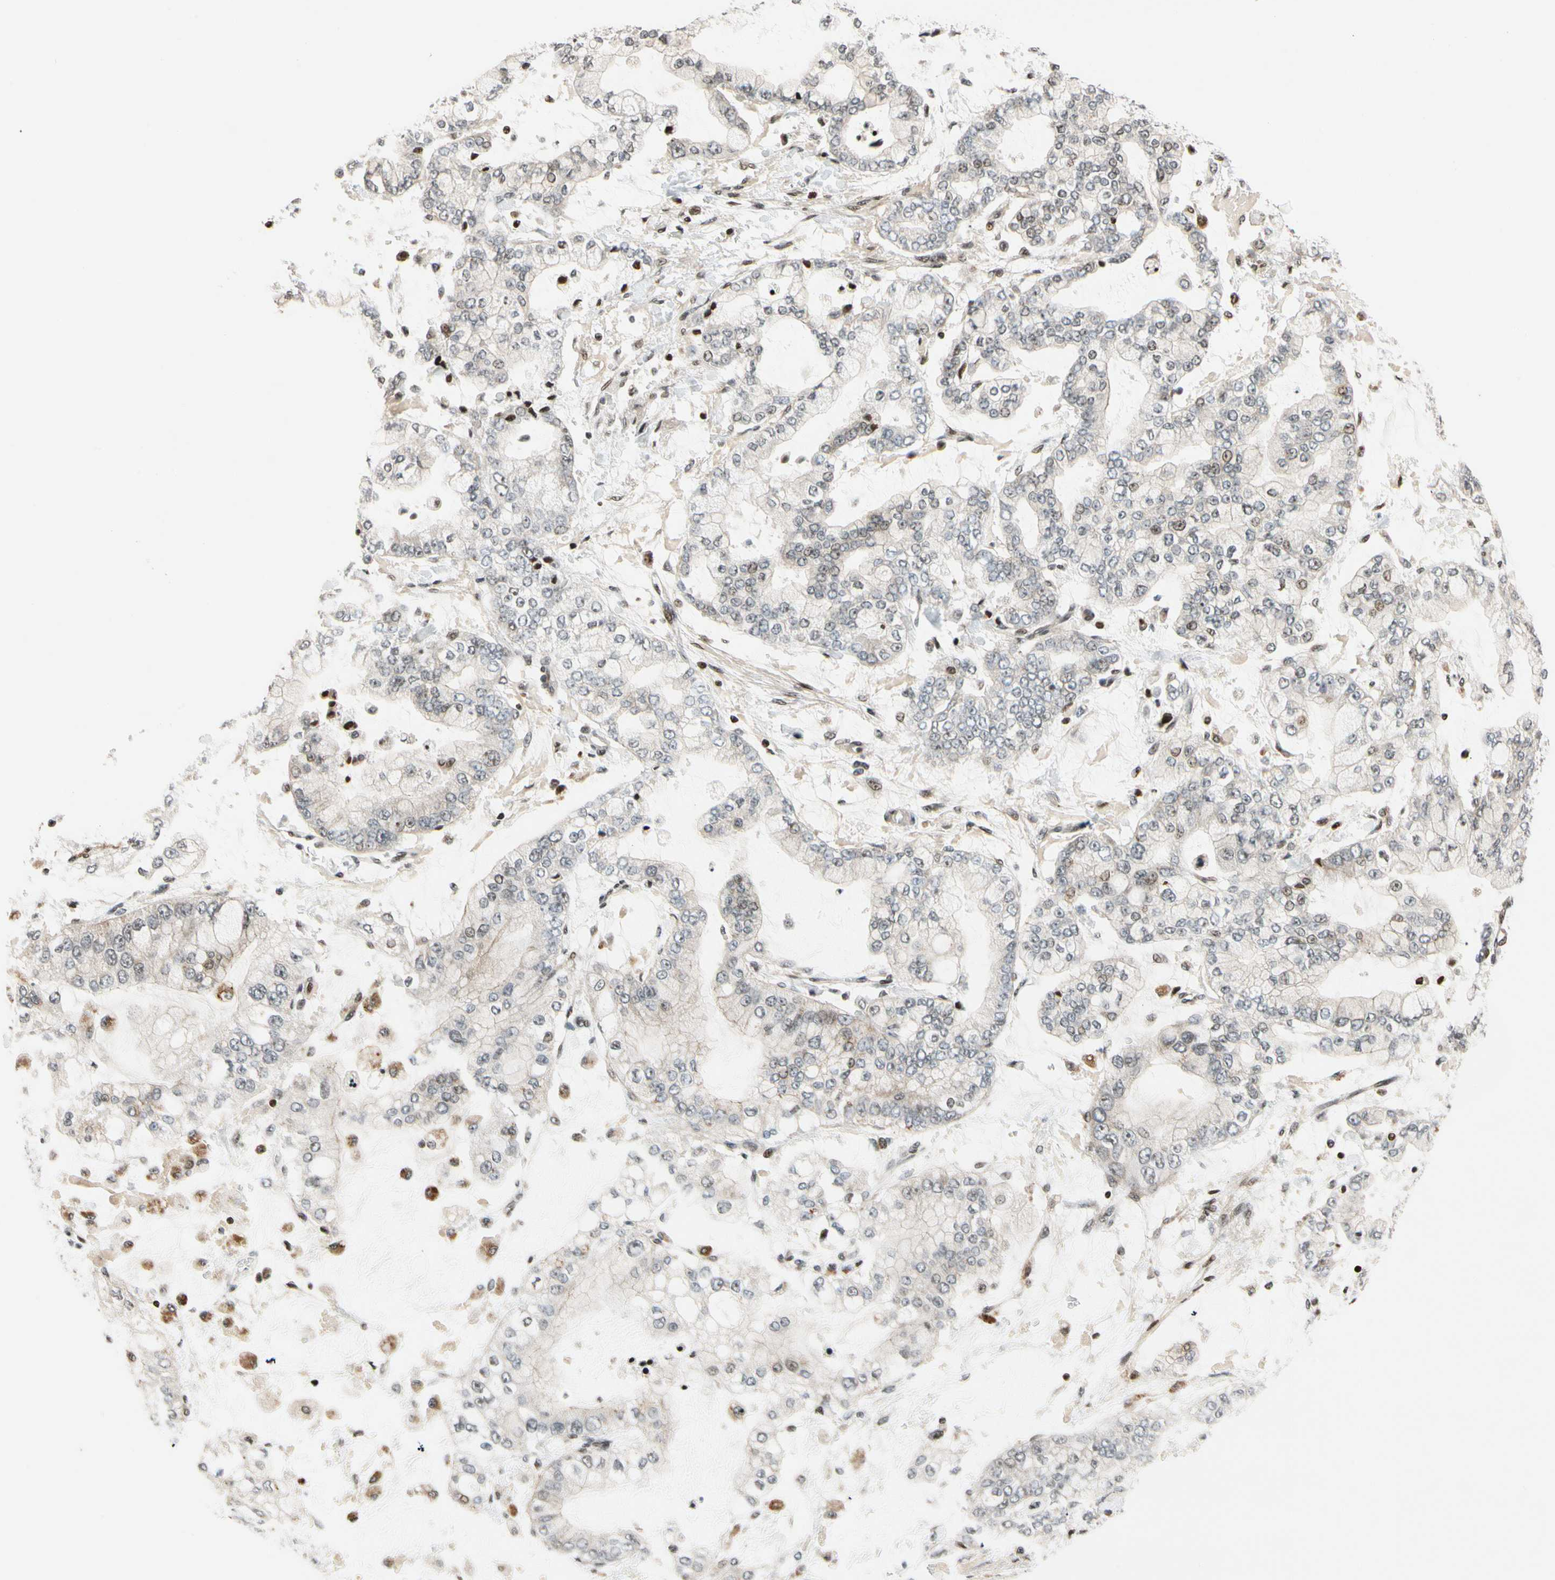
{"staining": {"intensity": "moderate", "quantity": "25%-75%", "location": "nuclear"}, "tissue": "stomach cancer", "cell_type": "Tumor cells", "image_type": "cancer", "snomed": [{"axis": "morphology", "description": "Normal tissue, NOS"}, {"axis": "morphology", "description": "Adenocarcinoma, NOS"}, {"axis": "topography", "description": "Stomach, upper"}, {"axis": "topography", "description": "Stomach"}], "caption": "This micrograph exhibits immunohistochemistry (IHC) staining of stomach cancer, with medium moderate nuclear positivity in about 25%-75% of tumor cells.", "gene": "CDK7", "patient": {"sex": "male", "age": 76}}